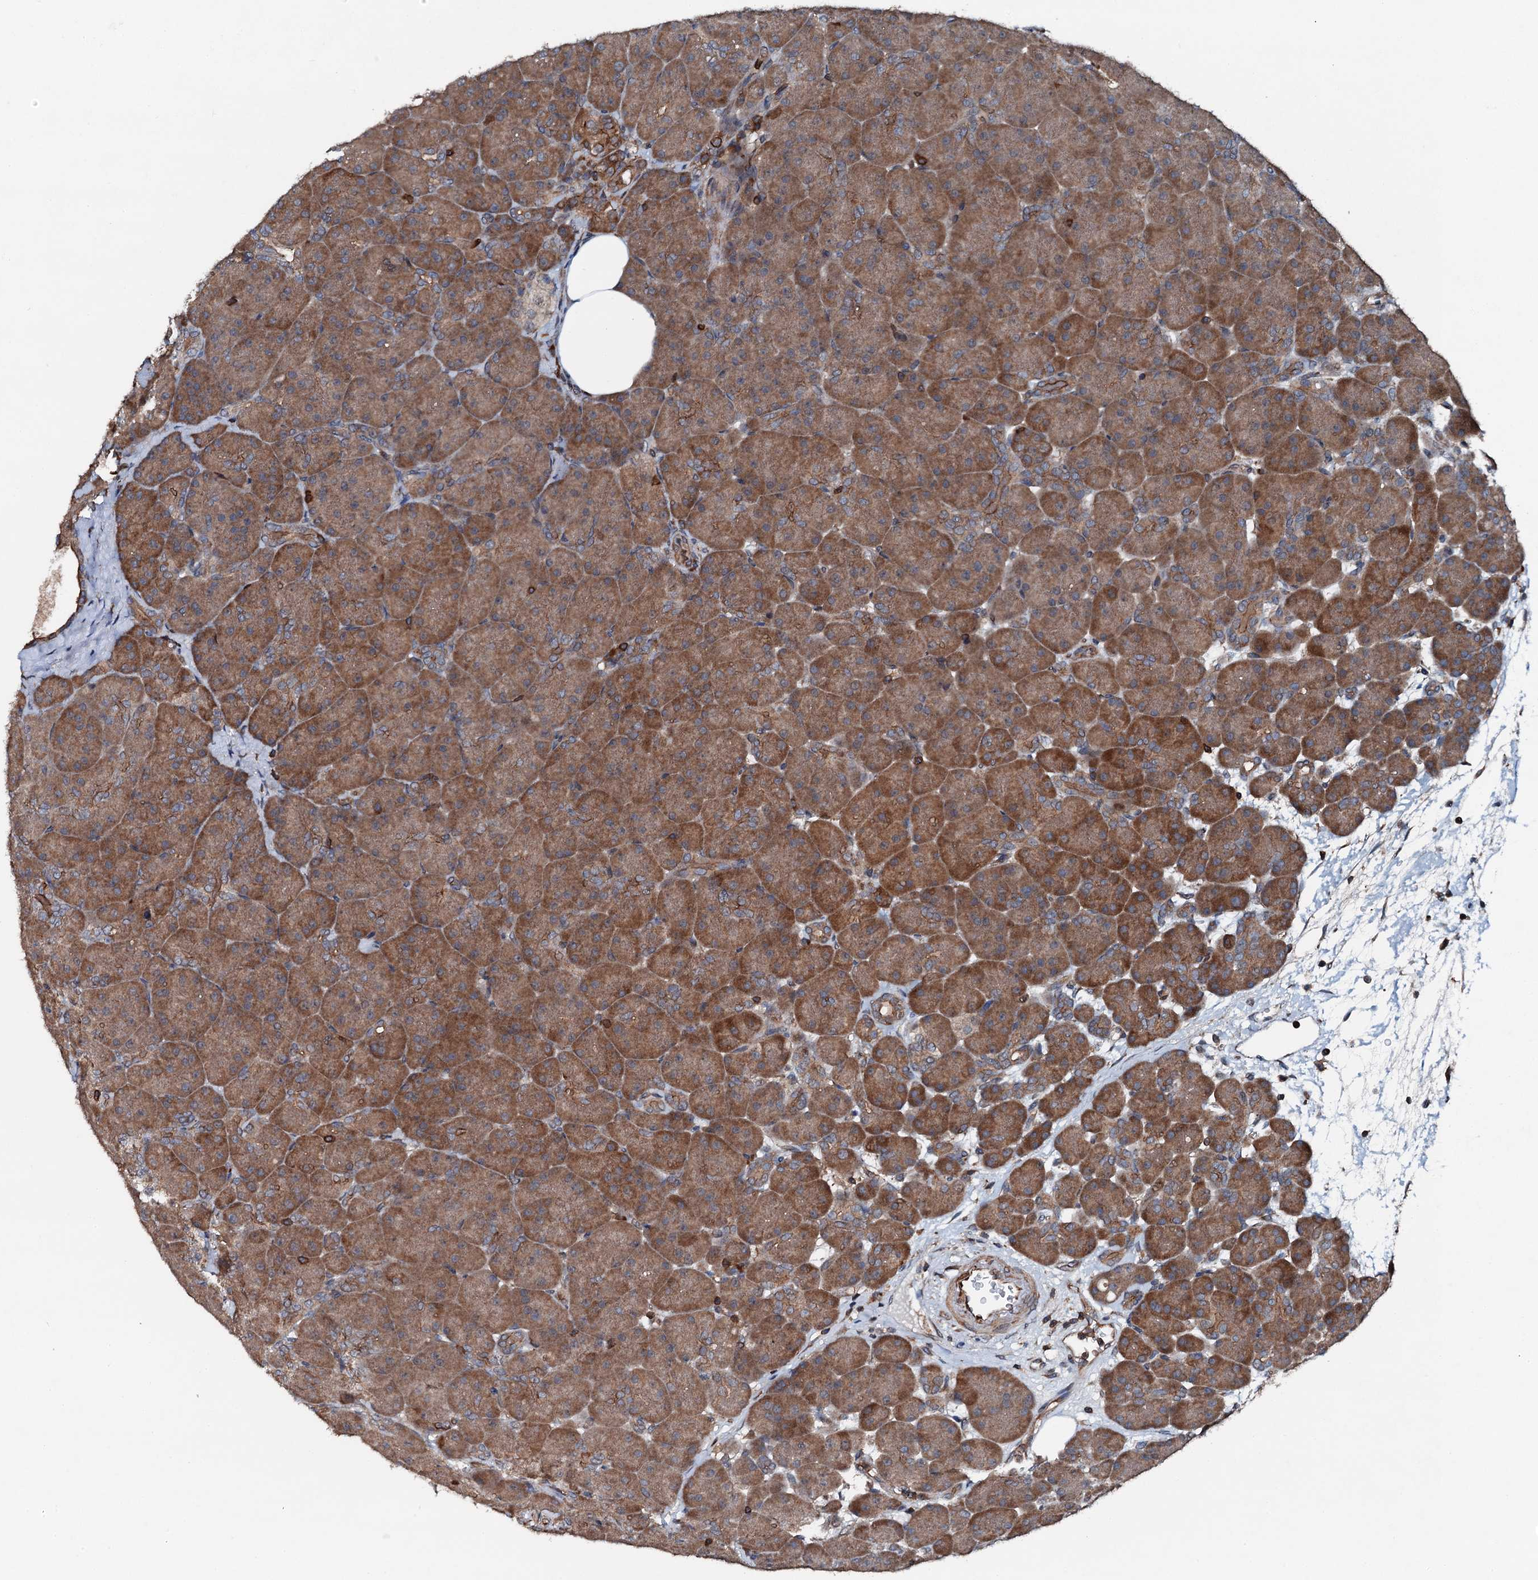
{"staining": {"intensity": "moderate", "quantity": ">75%", "location": "cytoplasmic/membranous"}, "tissue": "pancreas", "cell_type": "Exocrine glandular cells", "image_type": "normal", "snomed": [{"axis": "morphology", "description": "Normal tissue, NOS"}, {"axis": "topography", "description": "Pancreas"}], "caption": "The photomicrograph exhibits staining of unremarkable pancreas, revealing moderate cytoplasmic/membranous protein expression (brown color) within exocrine glandular cells.", "gene": "EDC4", "patient": {"sex": "male", "age": 66}}